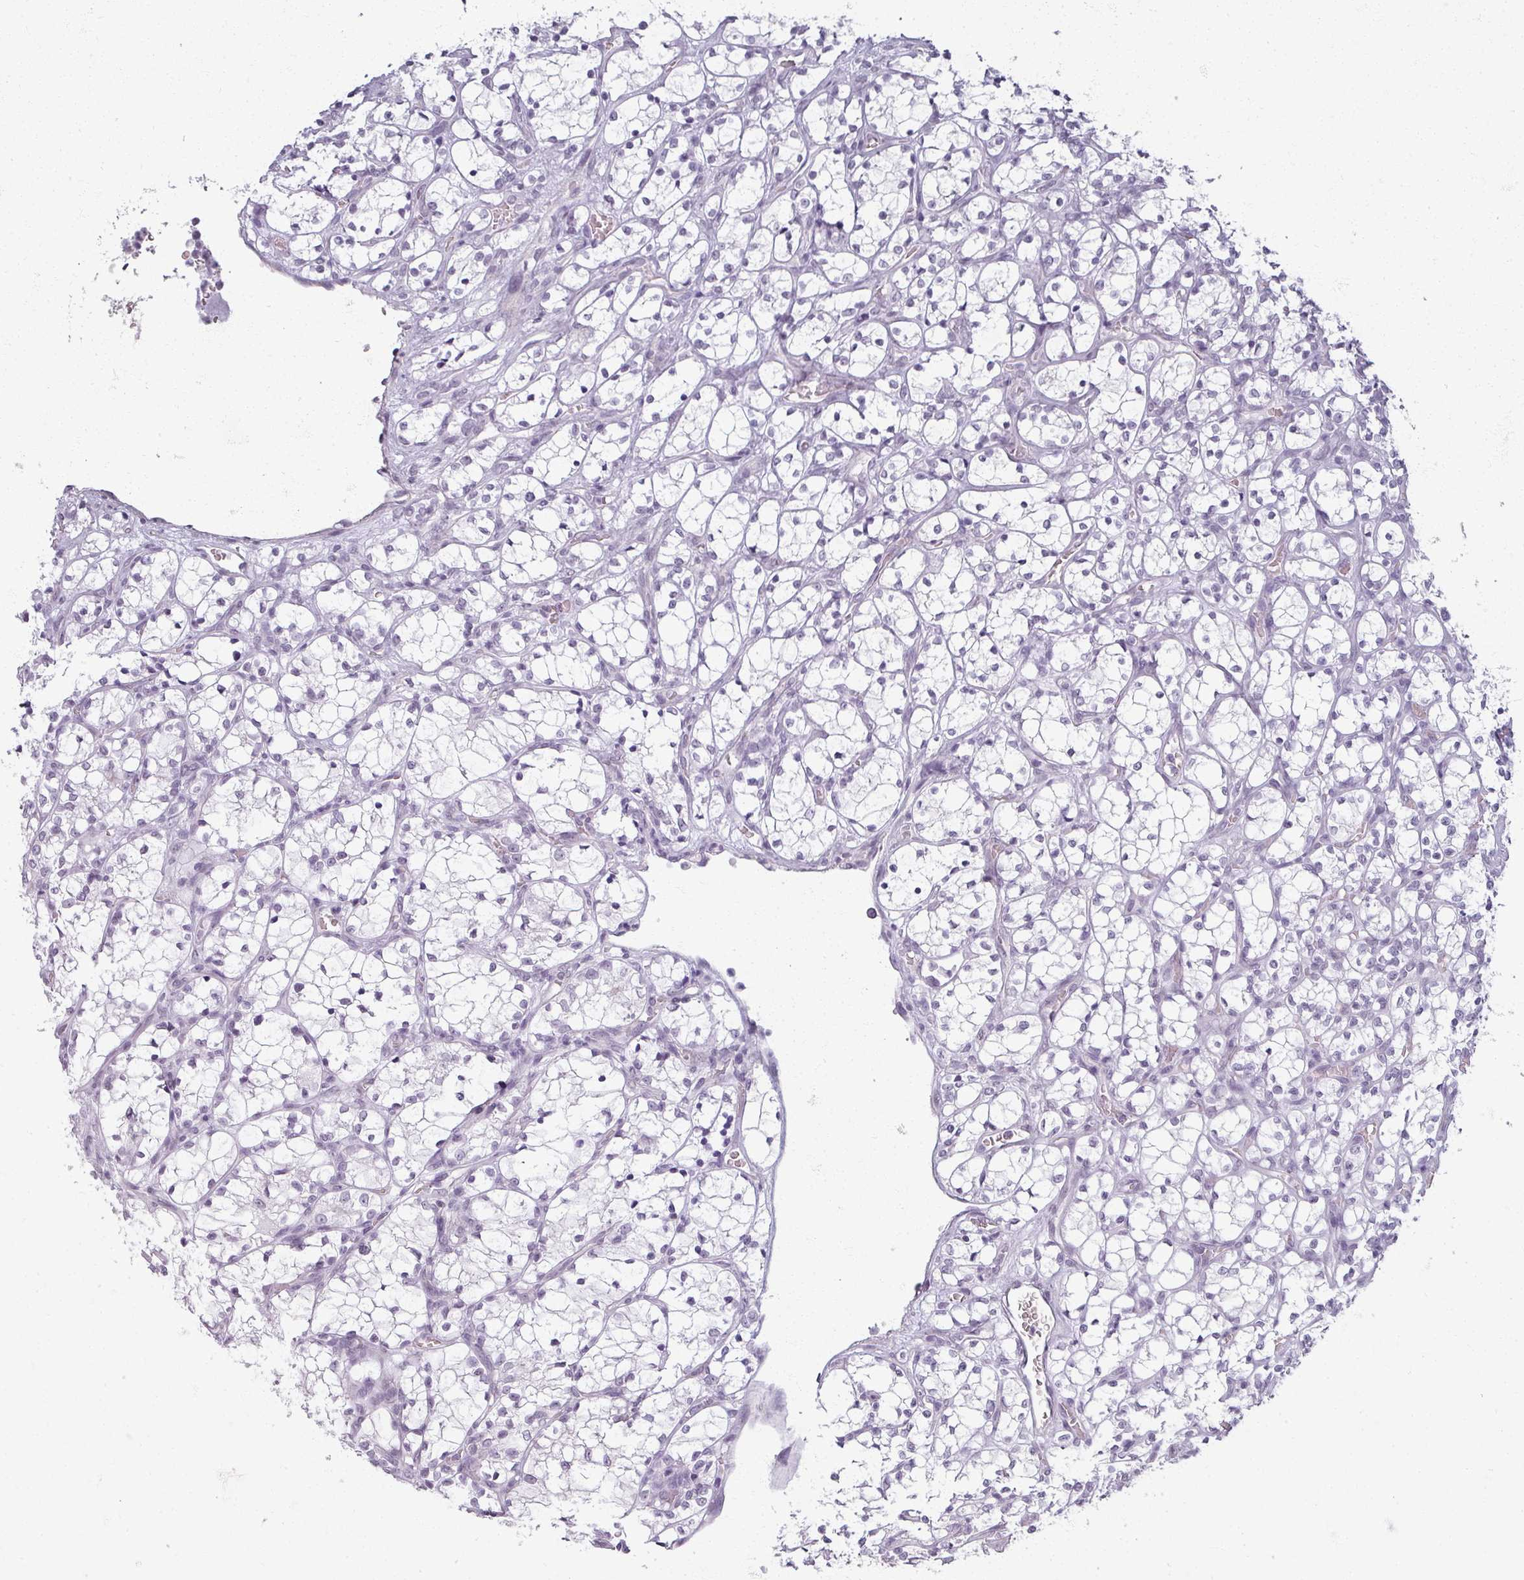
{"staining": {"intensity": "negative", "quantity": "none", "location": "none"}, "tissue": "renal cancer", "cell_type": "Tumor cells", "image_type": "cancer", "snomed": [{"axis": "morphology", "description": "Adenocarcinoma, NOS"}, {"axis": "topography", "description": "Kidney"}], "caption": "This micrograph is of renal cancer (adenocarcinoma) stained with immunohistochemistry (IHC) to label a protein in brown with the nuclei are counter-stained blue. There is no expression in tumor cells.", "gene": "RFPL2", "patient": {"sex": "female", "age": 69}}